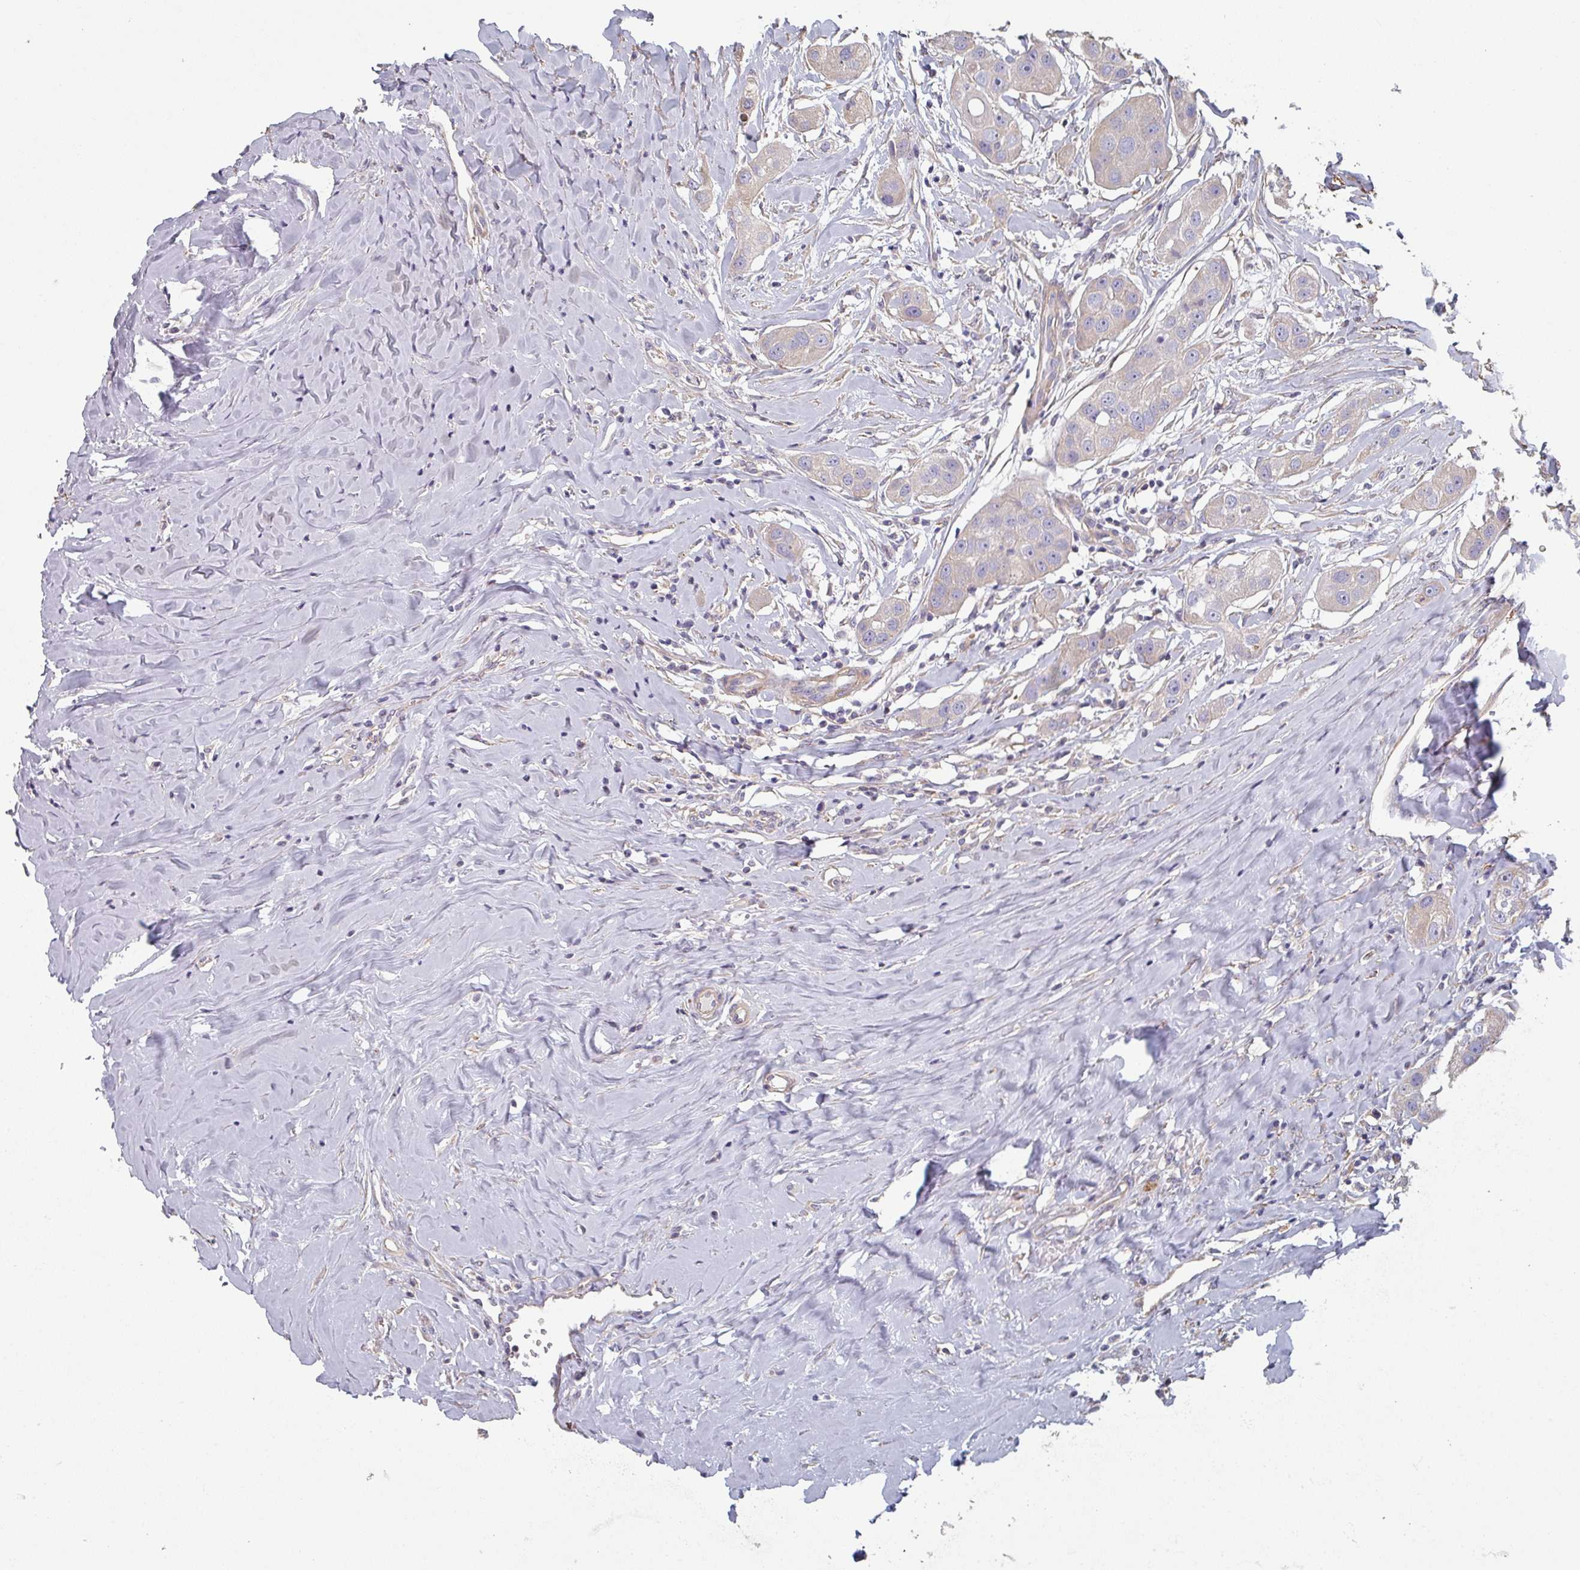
{"staining": {"intensity": "moderate", "quantity": "25%-75%", "location": "cytoplasmic/membranous"}, "tissue": "head and neck cancer", "cell_type": "Tumor cells", "image_type": "cancer", "snomed": [{"axis": "morphology", "description": "Normal tissue, NOS"}, {"axis": "morphology", "description": "Squamous cell carcinoma, NOS"}, {"axis": "topography", "description": "Skeletal muscle"}, {"axis": "topography", "description": "Head-Neck"}], "caption": "Immunohistochemistry (DAB) staining of squamous cell carcinoma (head and neck) reveals moderate cytoplasmic/membranous protein positivity in about 25%-75% of tumor cells.", "gene": "GSTA4", "patient": {"sex": "male", "age": 51}}